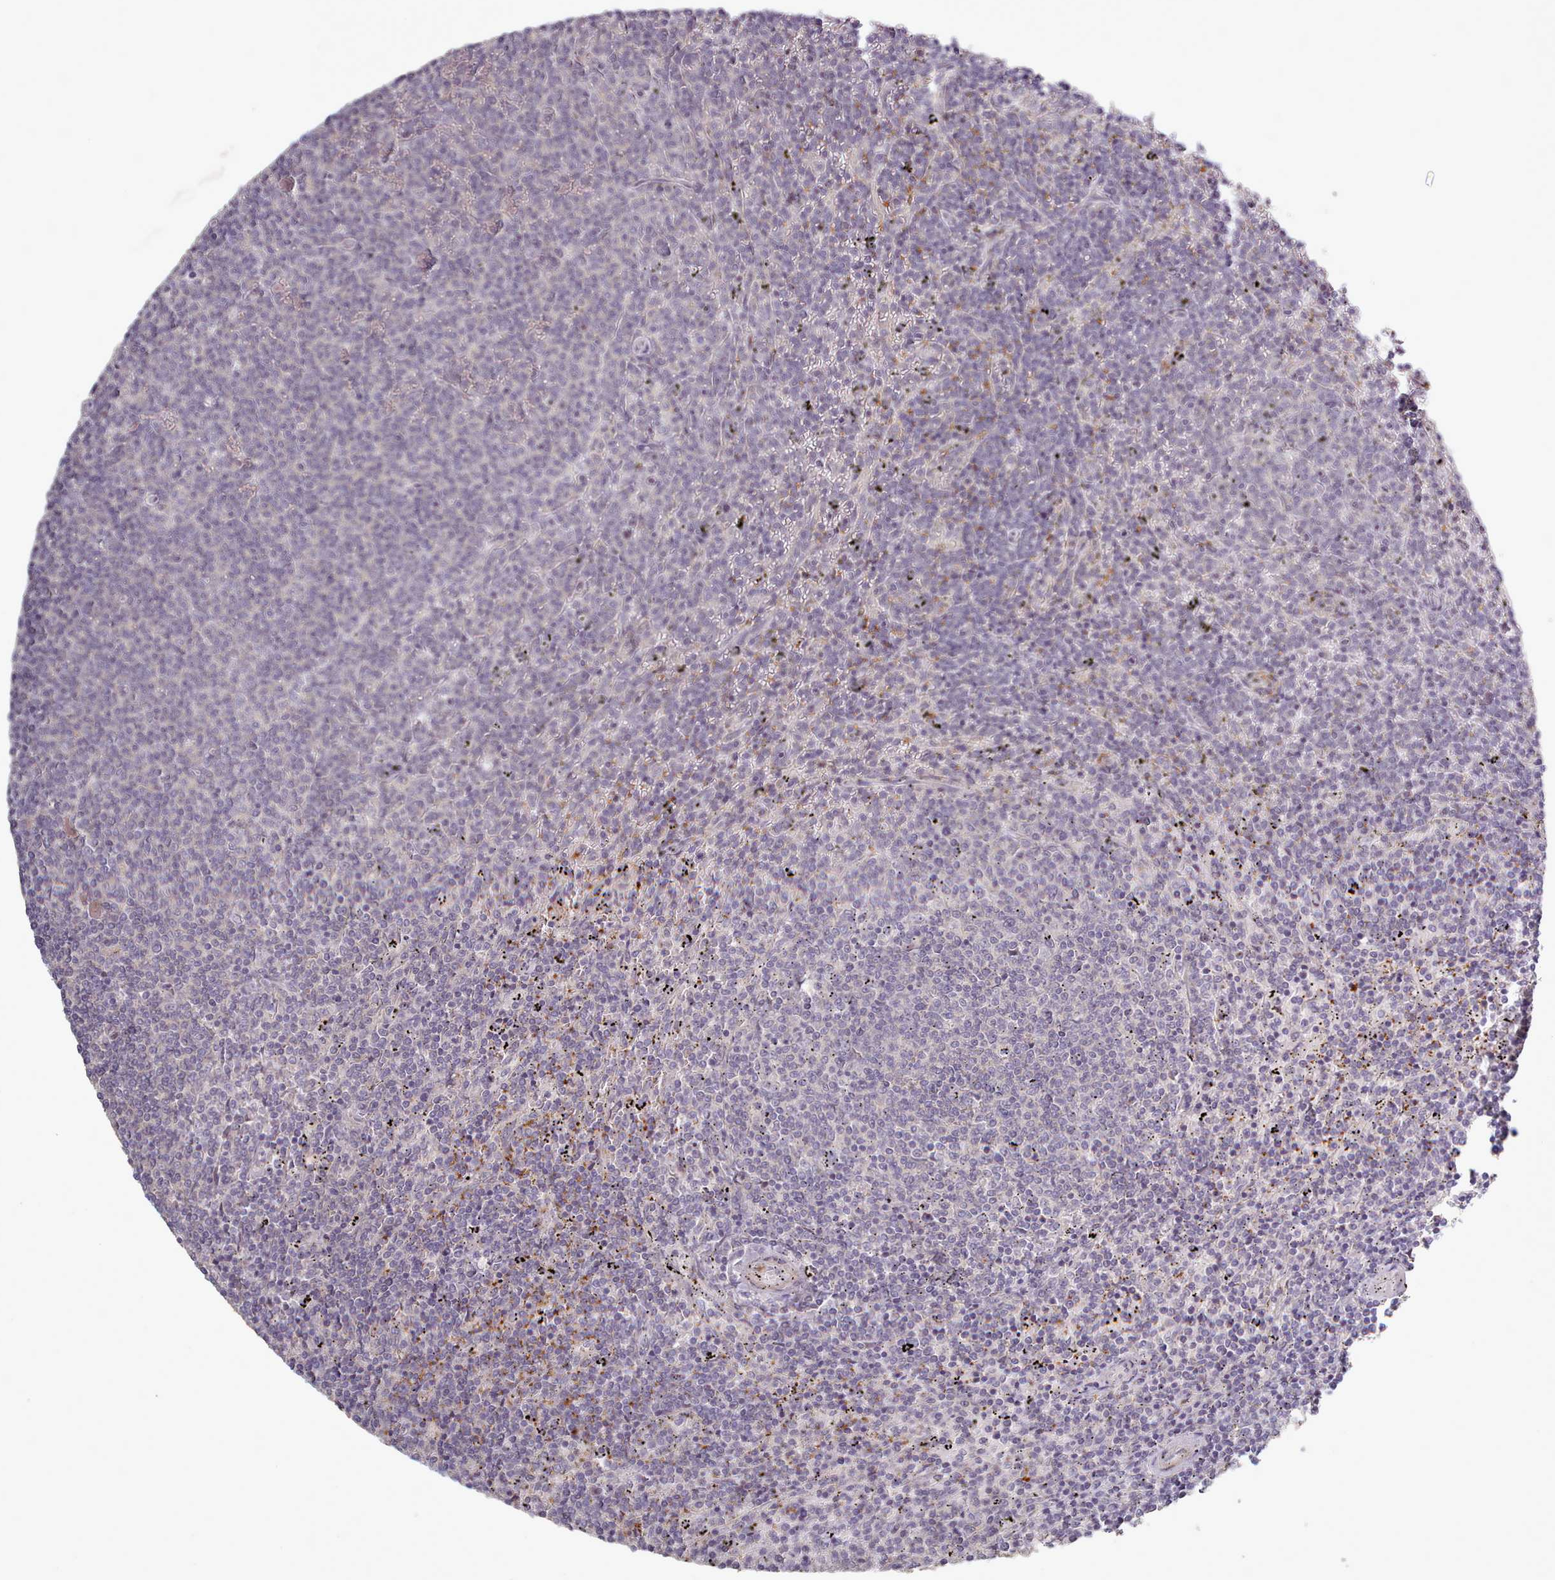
{"staining": {"intensity": "negative", "quantity": "none", "location": "none"}, "tissue": "lymphoma", "cell_type": "Tumor cells", "image_type": "cancer", "snomed": [{"axis": "morphology", "description": "Malignant lymphoma, non-Hodgkin's type, Low grade"}, {"axis": "topography", "description": "Spleen"}], "caption": "DAB immunohistochemical staining of human malignant lymphoma, non-Hodgkin's type (low-grade) shows no significant staining in tumor cells.", "gene": "LEFTY2", "patient": {"sex": "female", "age": 50}}